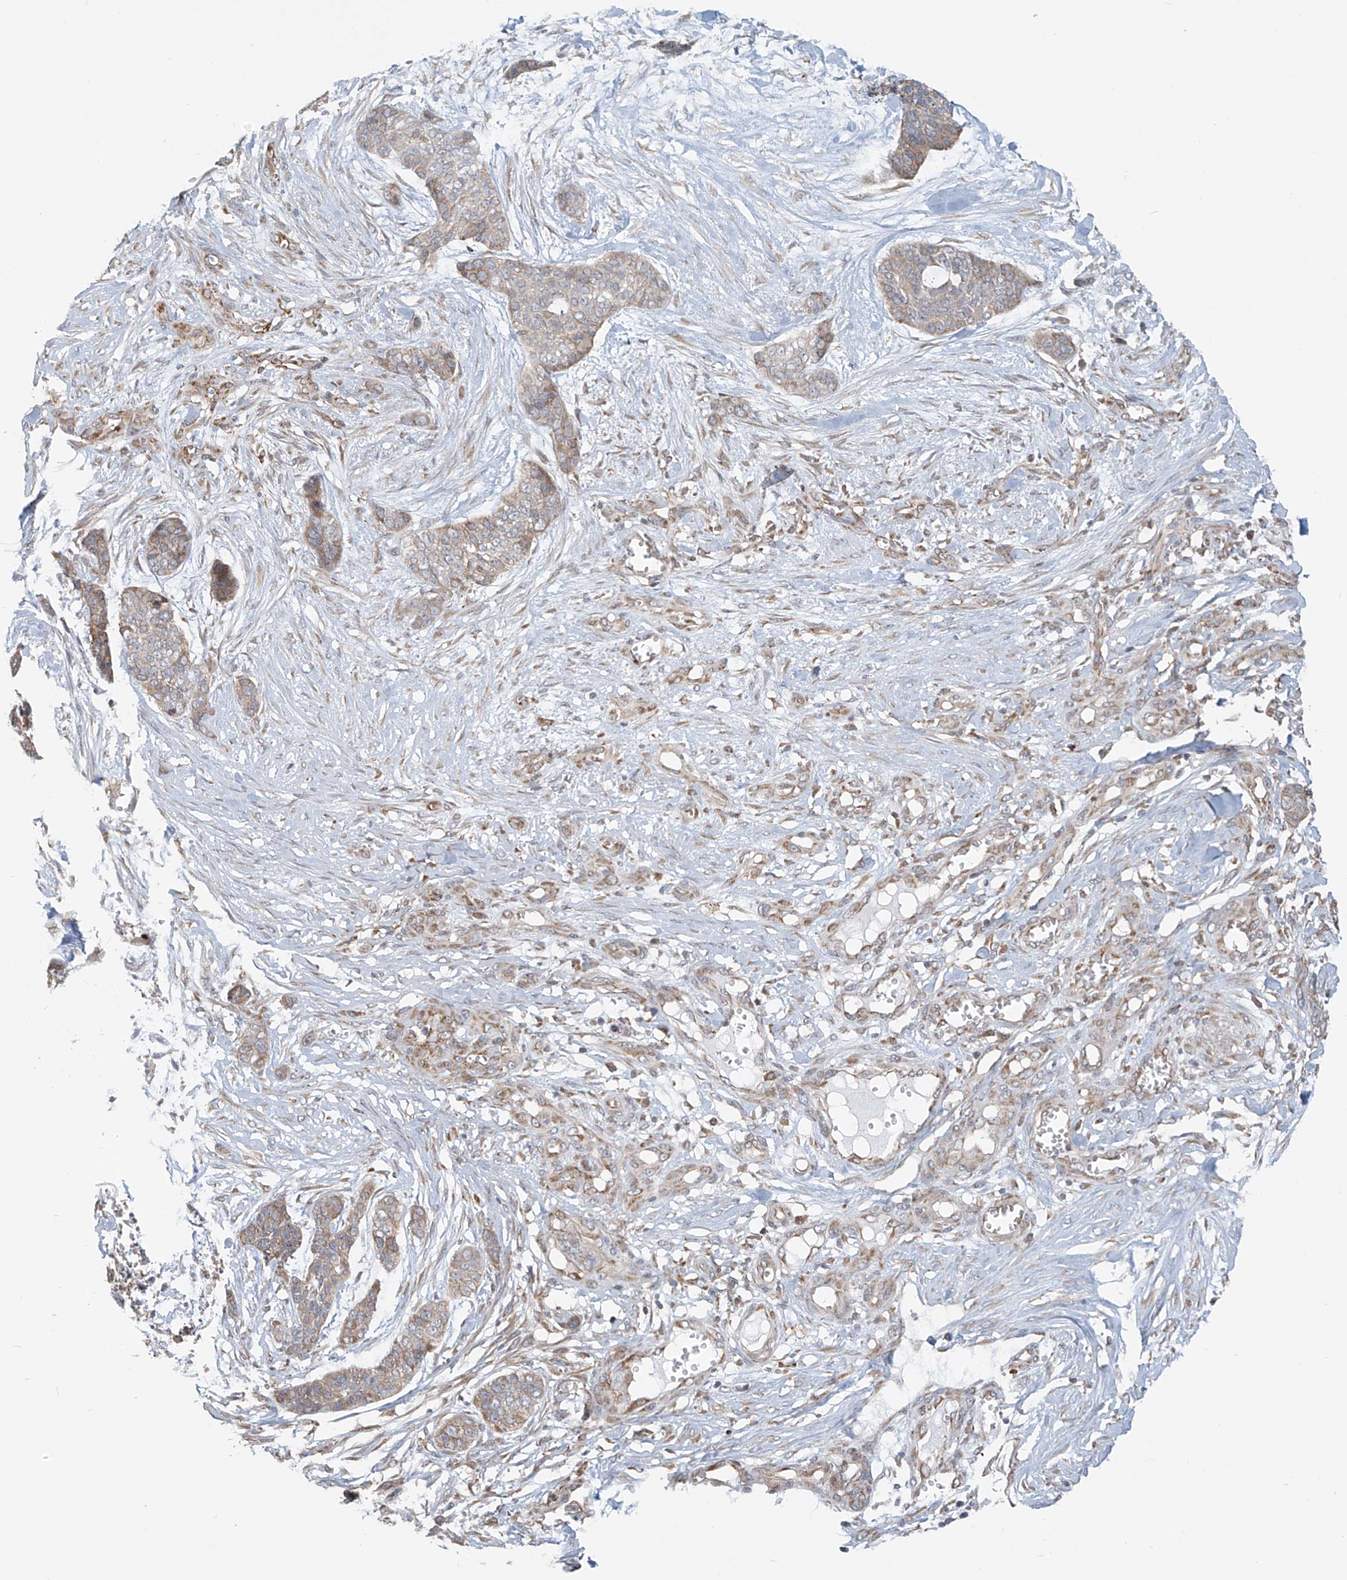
{"staining": {"intensity": "weak", "quantity": "25%-75%", "location": "cytoplasmic/membranous"}, "tissue": "skin cancer", "cell_type": "Tumor cells", "image_type": "cancer", "snomed": [{"axis": "morphology", "description": "Basal cell carcinoma"}, {"axis": "topography", "description": "Skin"}], "caption": "This micrograph demonstrates skin basal cell carcinoma stained with IHC to label a protein in brown. The cytoplasmic/membranous of tumor cells show weak positivity for the protein. Nuclei are counter-stained blue.", "gene": "KATNIP", "patient": {"sex": "female", "age": 64}}